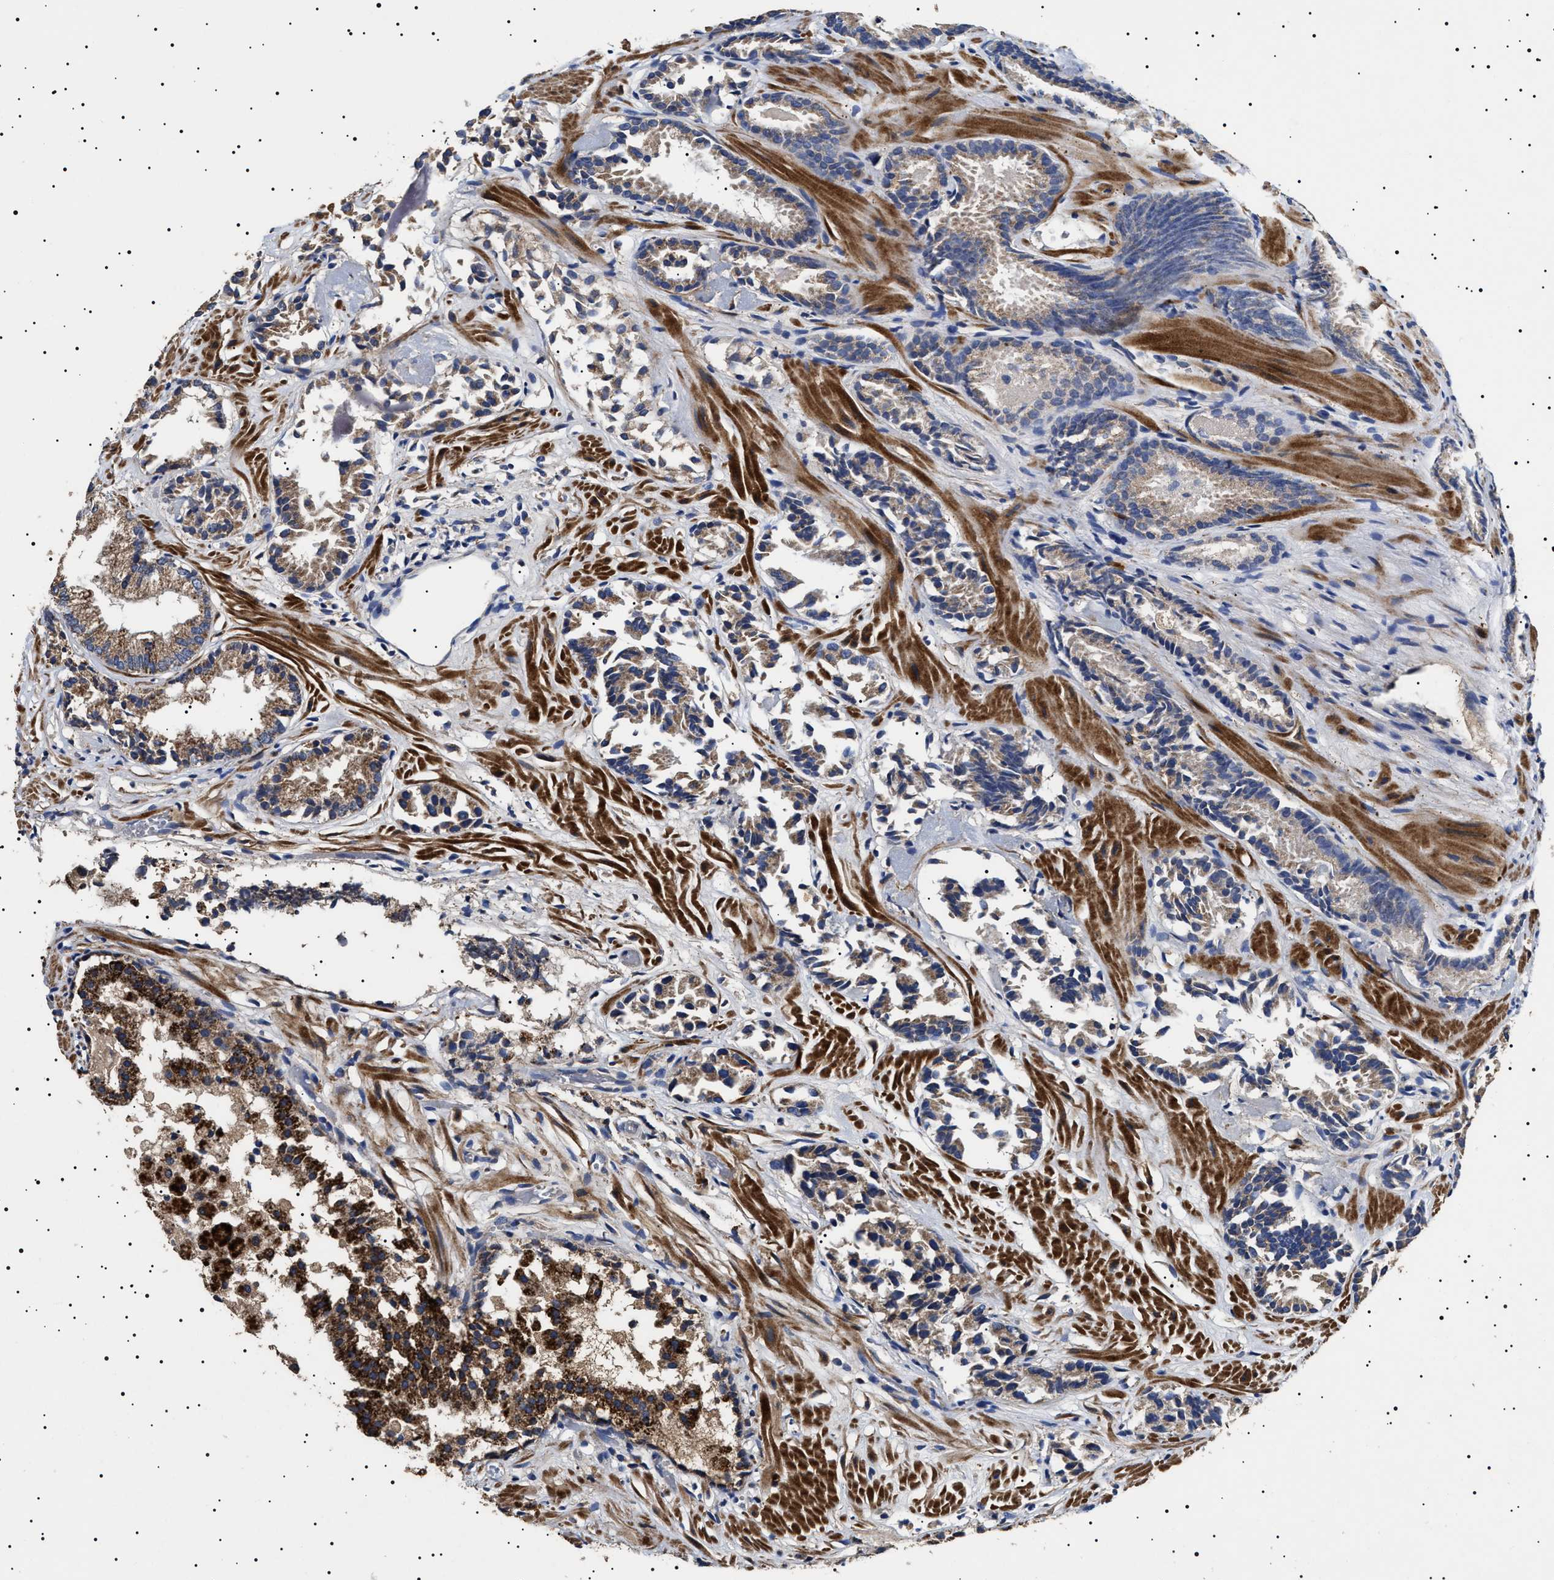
{"staining": {"intensity": "moderate", "quantity": ">75%", "location": "cytoplasmic/membranous"}, "tissue": "prostate cancer", "cell_type": "Tumor cells", "image_type": "cancer", "snomed": [{"axis": "morphology", "description": "Adenocarcinoma, Low grade"}, {"axis": "topography", "description": "Prostate"}], "caption": "A brown stain labels moderate cytoplasmic/membranous positivity of a protein in prostate adenocarcinoma (low-grade) tumor cells. Immunohistochemistry stains the protein of interest in brown and the nuclei are stained blue.", "gene": "RAB34", "patient": {"sex": "male", "age": 51}}